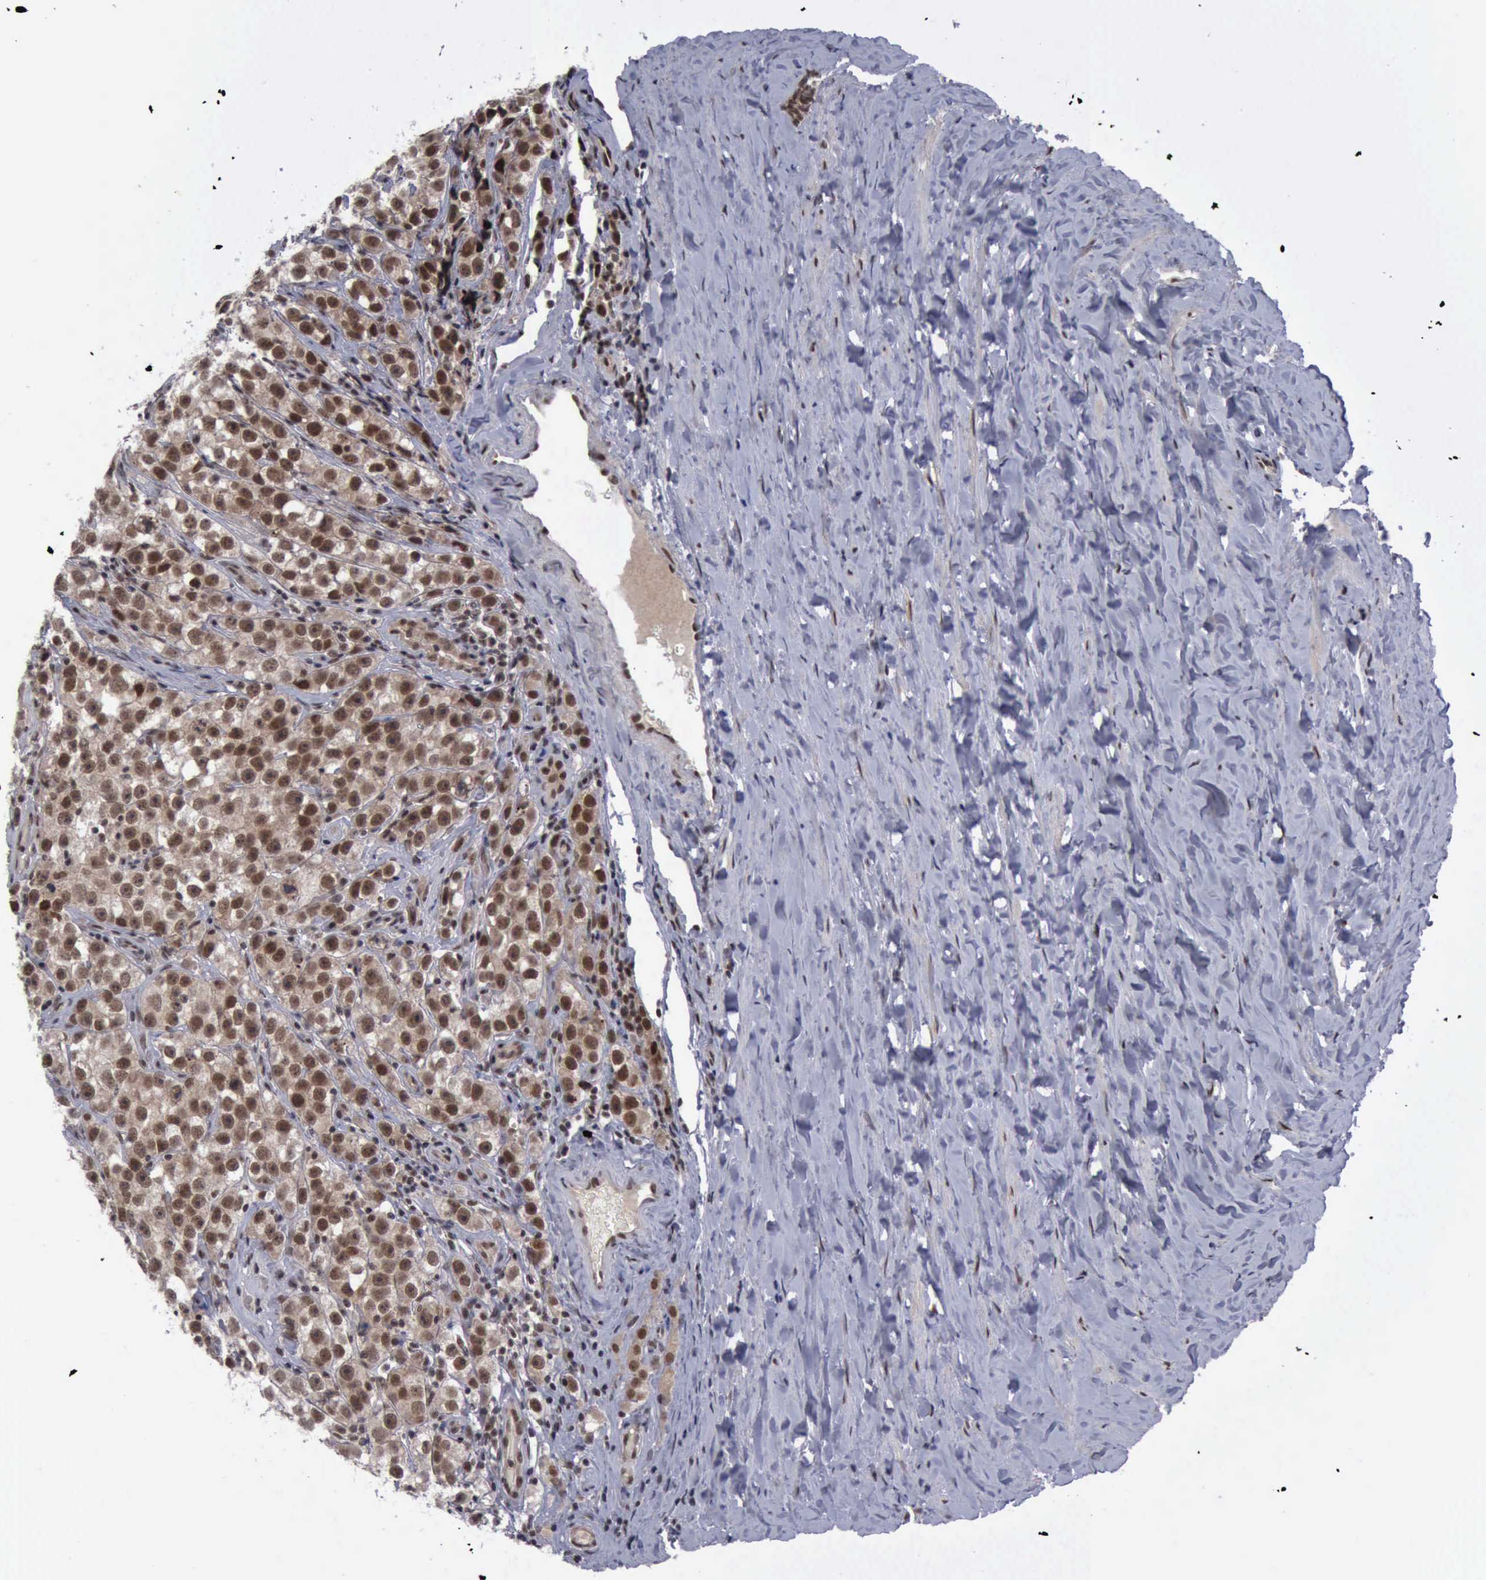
{"staining": {"intensity": "strong", "quantity": ">75%", "location": "cytoplasmic/membranous,nuclear"}, "tissue": "testis cancer", "cell_type": "Tumor cells", "image_type": "cancer", "snomed": [{"axis": "morphology", "description": "Seminoma, NOS"}, {"axis": "topography", "description": "Testis"}], "caption": "Protein staining by immunohistochemistry (IHC) displays strong cytoplasmic/membranous and nuclear staining in about >75% of tumor cells in testis seminoma.", "gene": "ATM", "patient": {"sex": "male", "age": 32}}